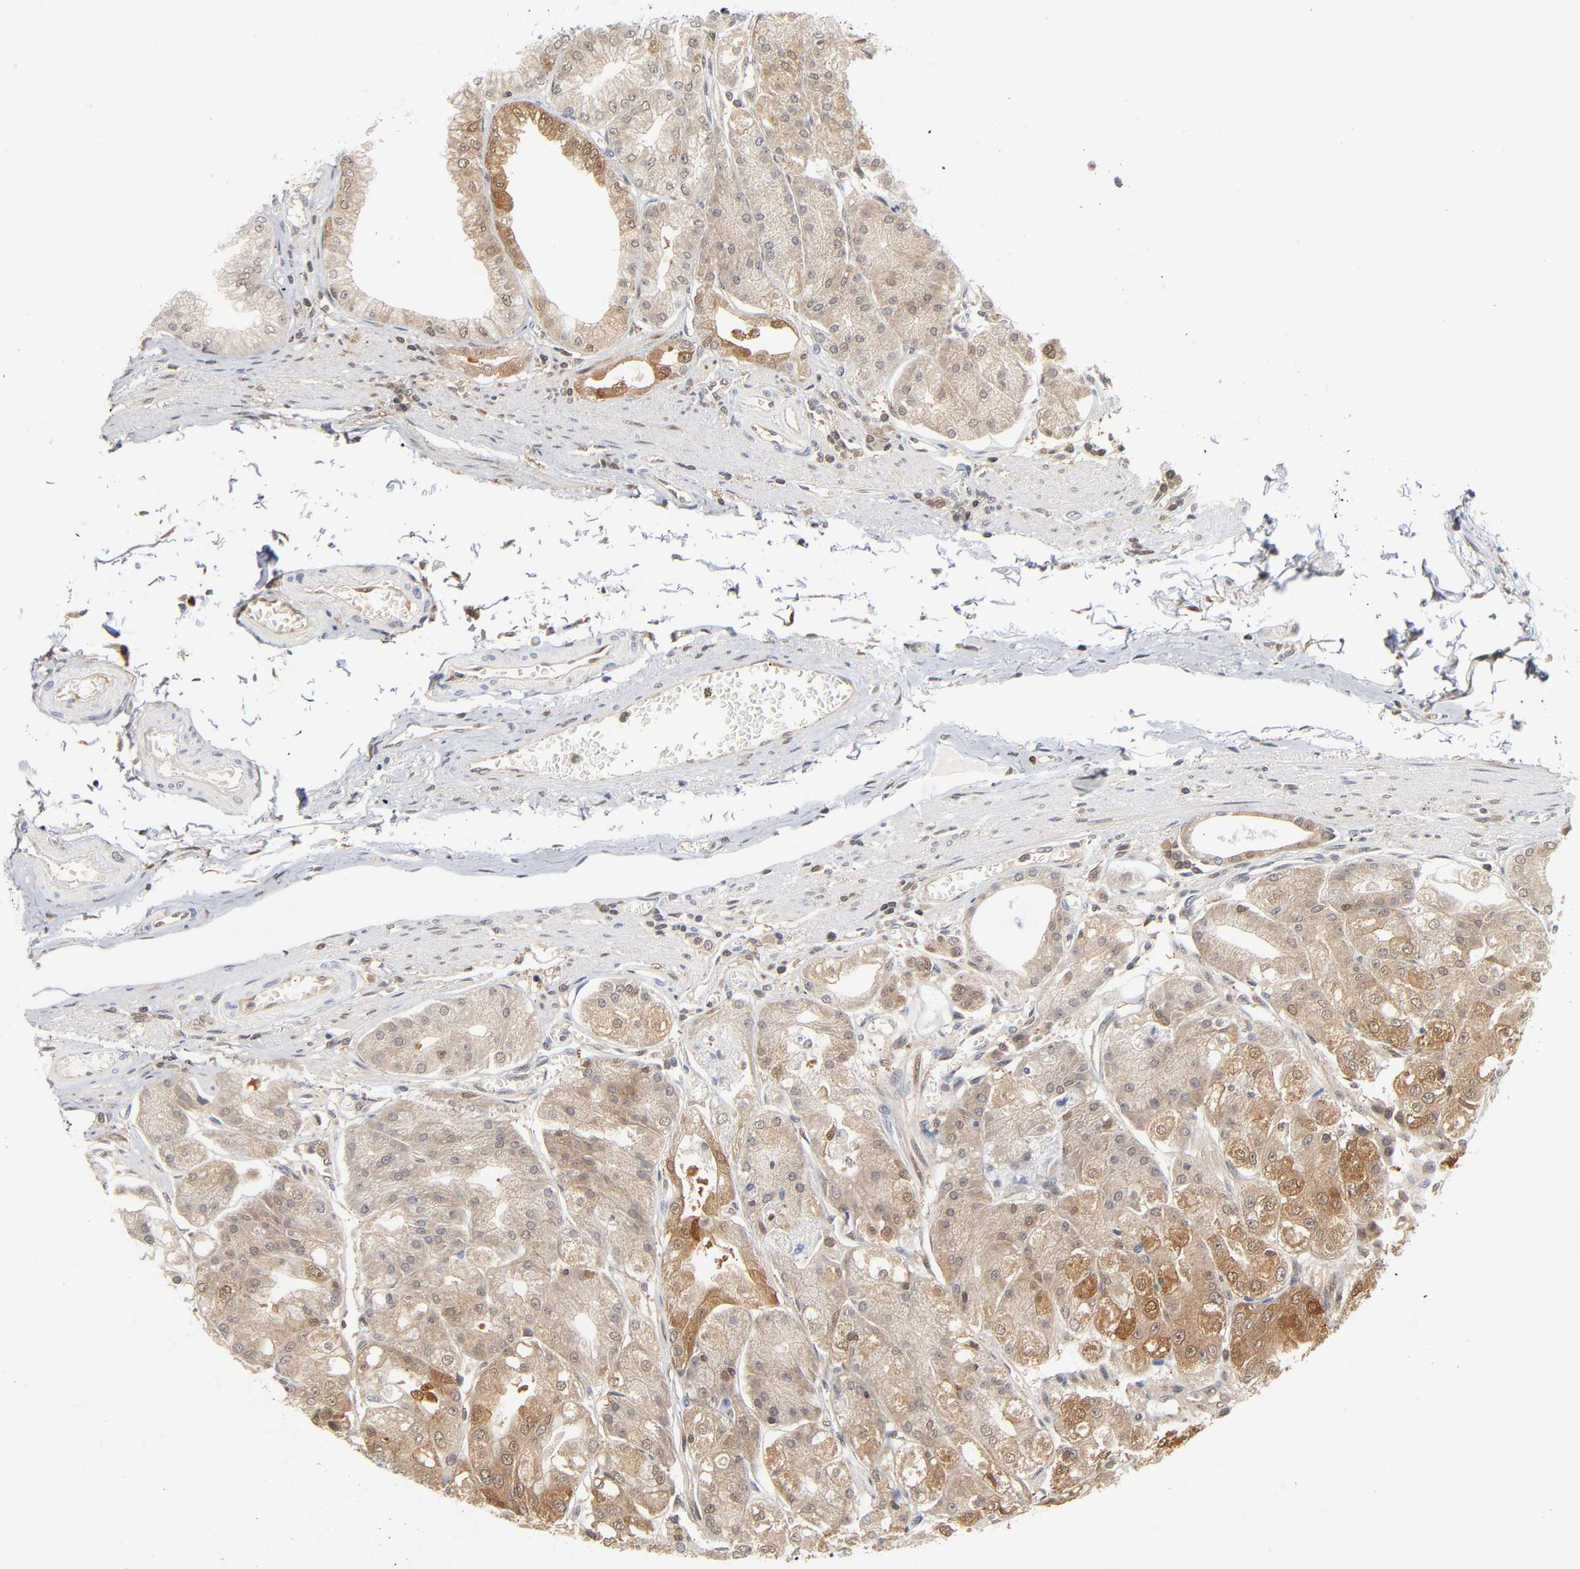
{"staining": {"intensity": "strong", "quantity": ">75%", "location": "cytoplasmic/membranous"}, "tissue": "stomach", "cell_type": "Glandular cells", "image_type": "normal", "snomed": [{"axis": "morphology", "description": "Normal tissue, NOS"}, {"axis": "topography", "description": "Stomach, lower"}], "caption": "The immunohistochemical stain labels strong cytoplasmic/membranous expression in glandular cells of unremarkable stomach.", "gene": "DFFB", "patient": {"sex": "male", "age": 71}}